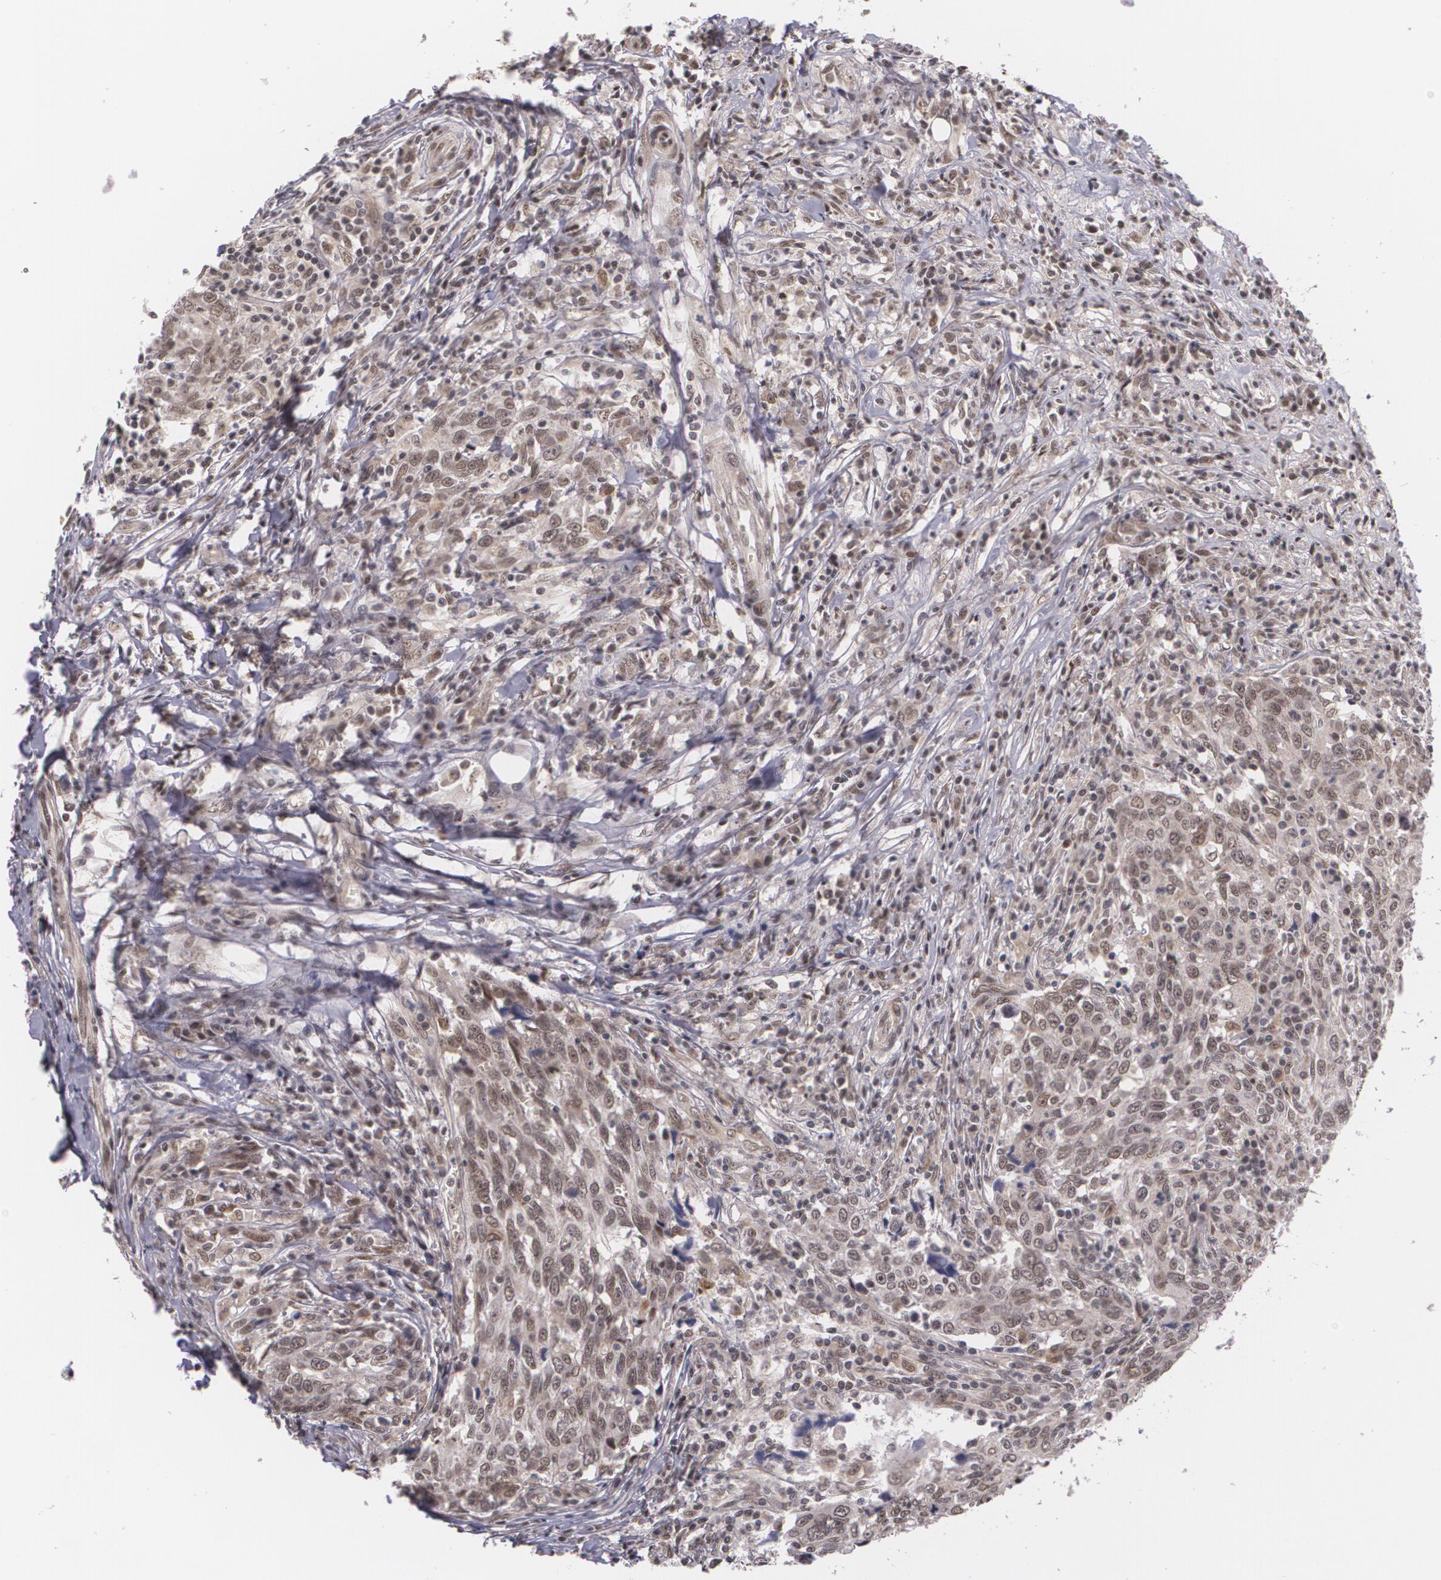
{"staining": {"intensity": "moderate", "quantity": "25%-75%", "location": "nuclear"}, "tissue": "breast cancer", "cell_type": "Tumor cells", "image_type": "cancer", "snomed": [{"axis": "morphology", "description": "Duct carcinoma"}, {"axis": "topography", "description": "Breast"}], "caption": "A micrograph showing moderate nuclear expression in about 25%-75% of tumor cells in invasive ductal carcinoma (breast), as visualized by brown immunohistochemical staining.", "gene": "ALX1", "patient": {"sex": "female", "age": 50}}